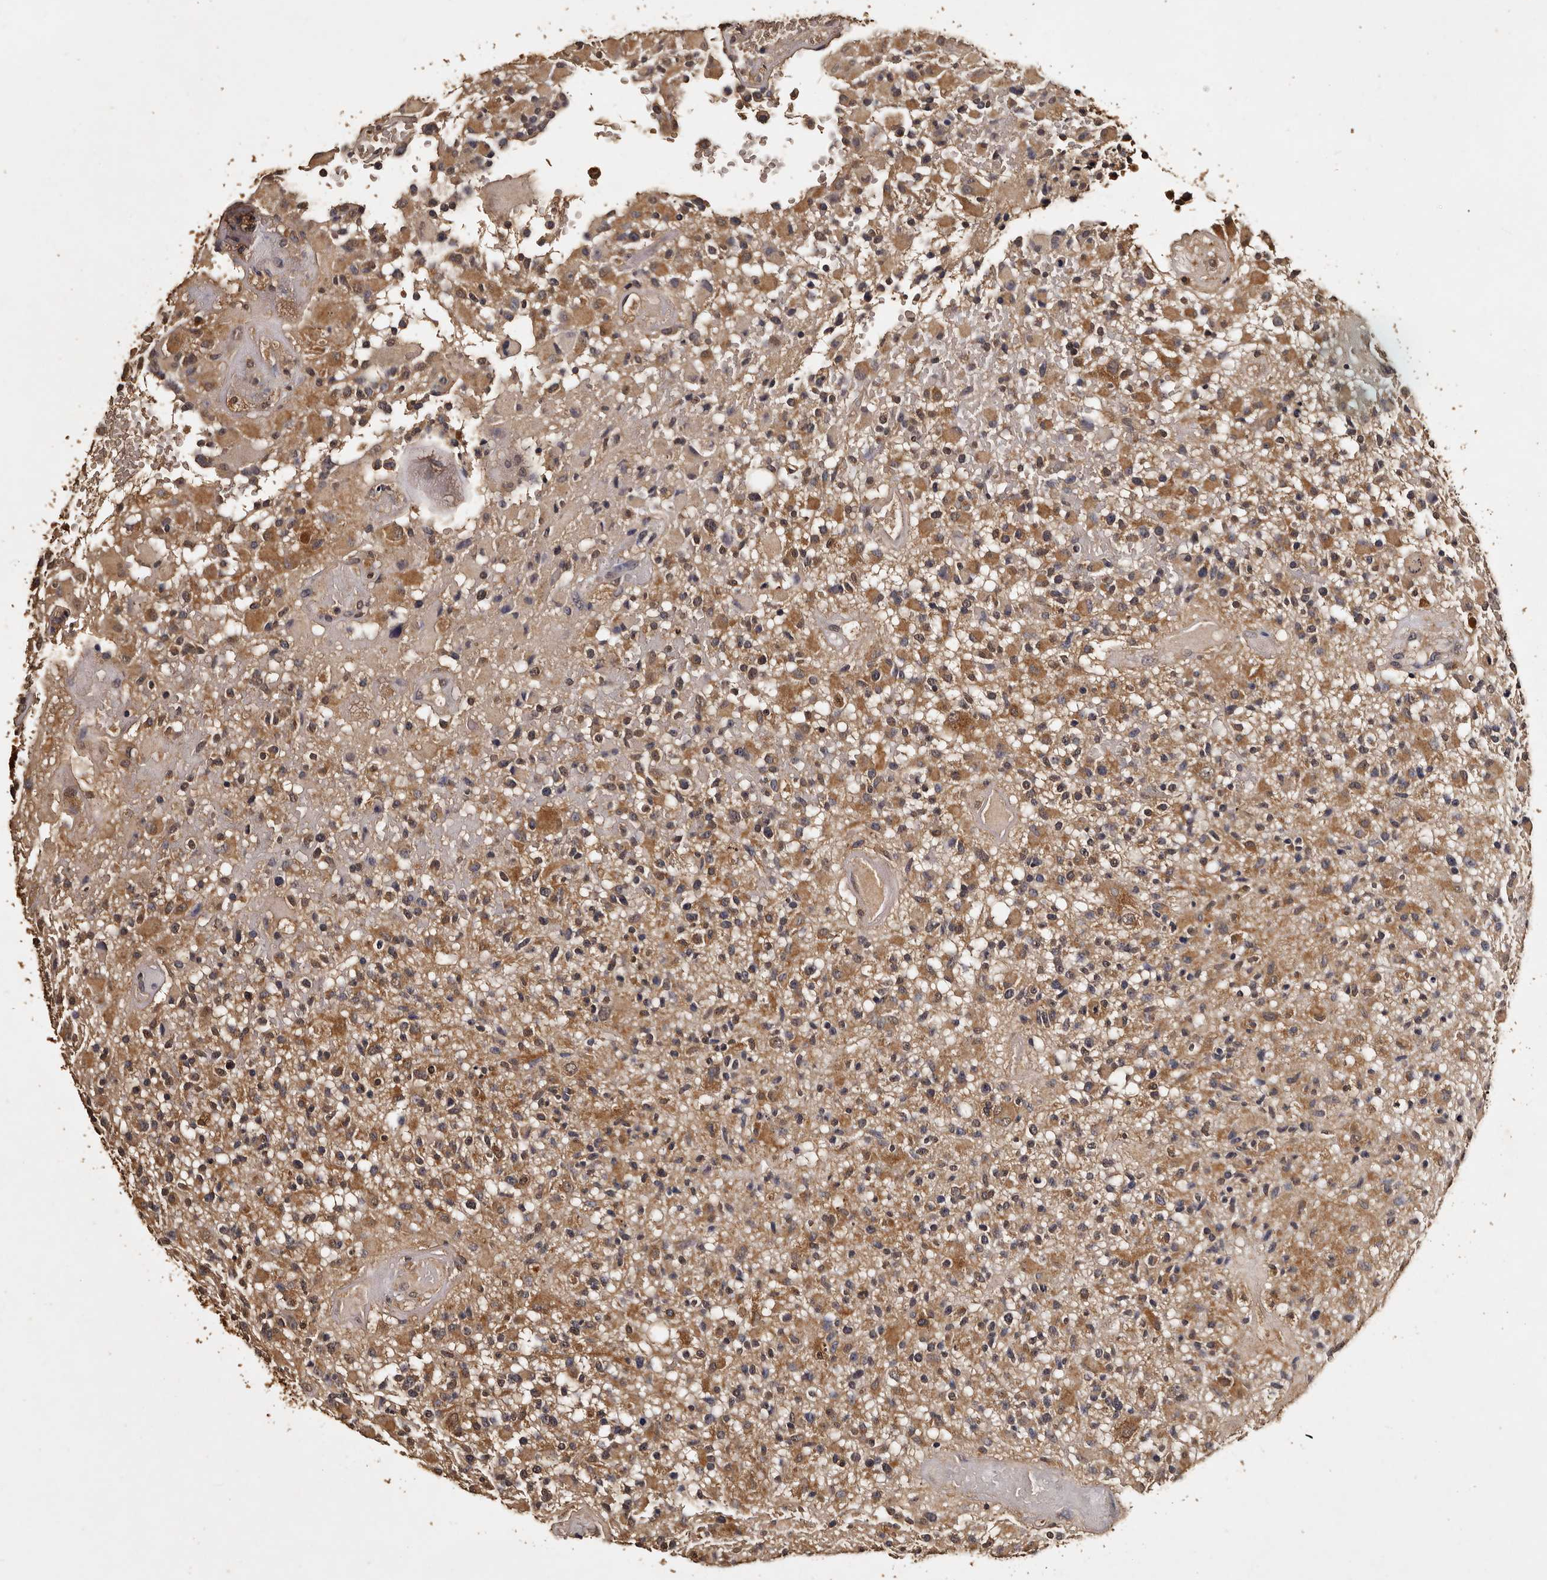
{"staining": {"intensity": "moderate", "quantity": "25%-75%", "location": "cytoplasmic/membranous"}, "tissue": "glioma", "cell_type": "Tumor cells", "image_type": "cancer", "snomed": [{"axis": "morphology", "description": "Glioma, malignant, High grade"}, {"axis": "morphology", "description": "Glioblastoma, NOS"}, {"axis": "topography", "description": "Brain"}], "caption": "Human glioma stained for a protein (brown) reveals moderate cytoplasmic/membranous positive staining in approximately 25%-75% of tumor cells.", "gene": "PARS2", "patient": {"sex": "male", "age": 60}}